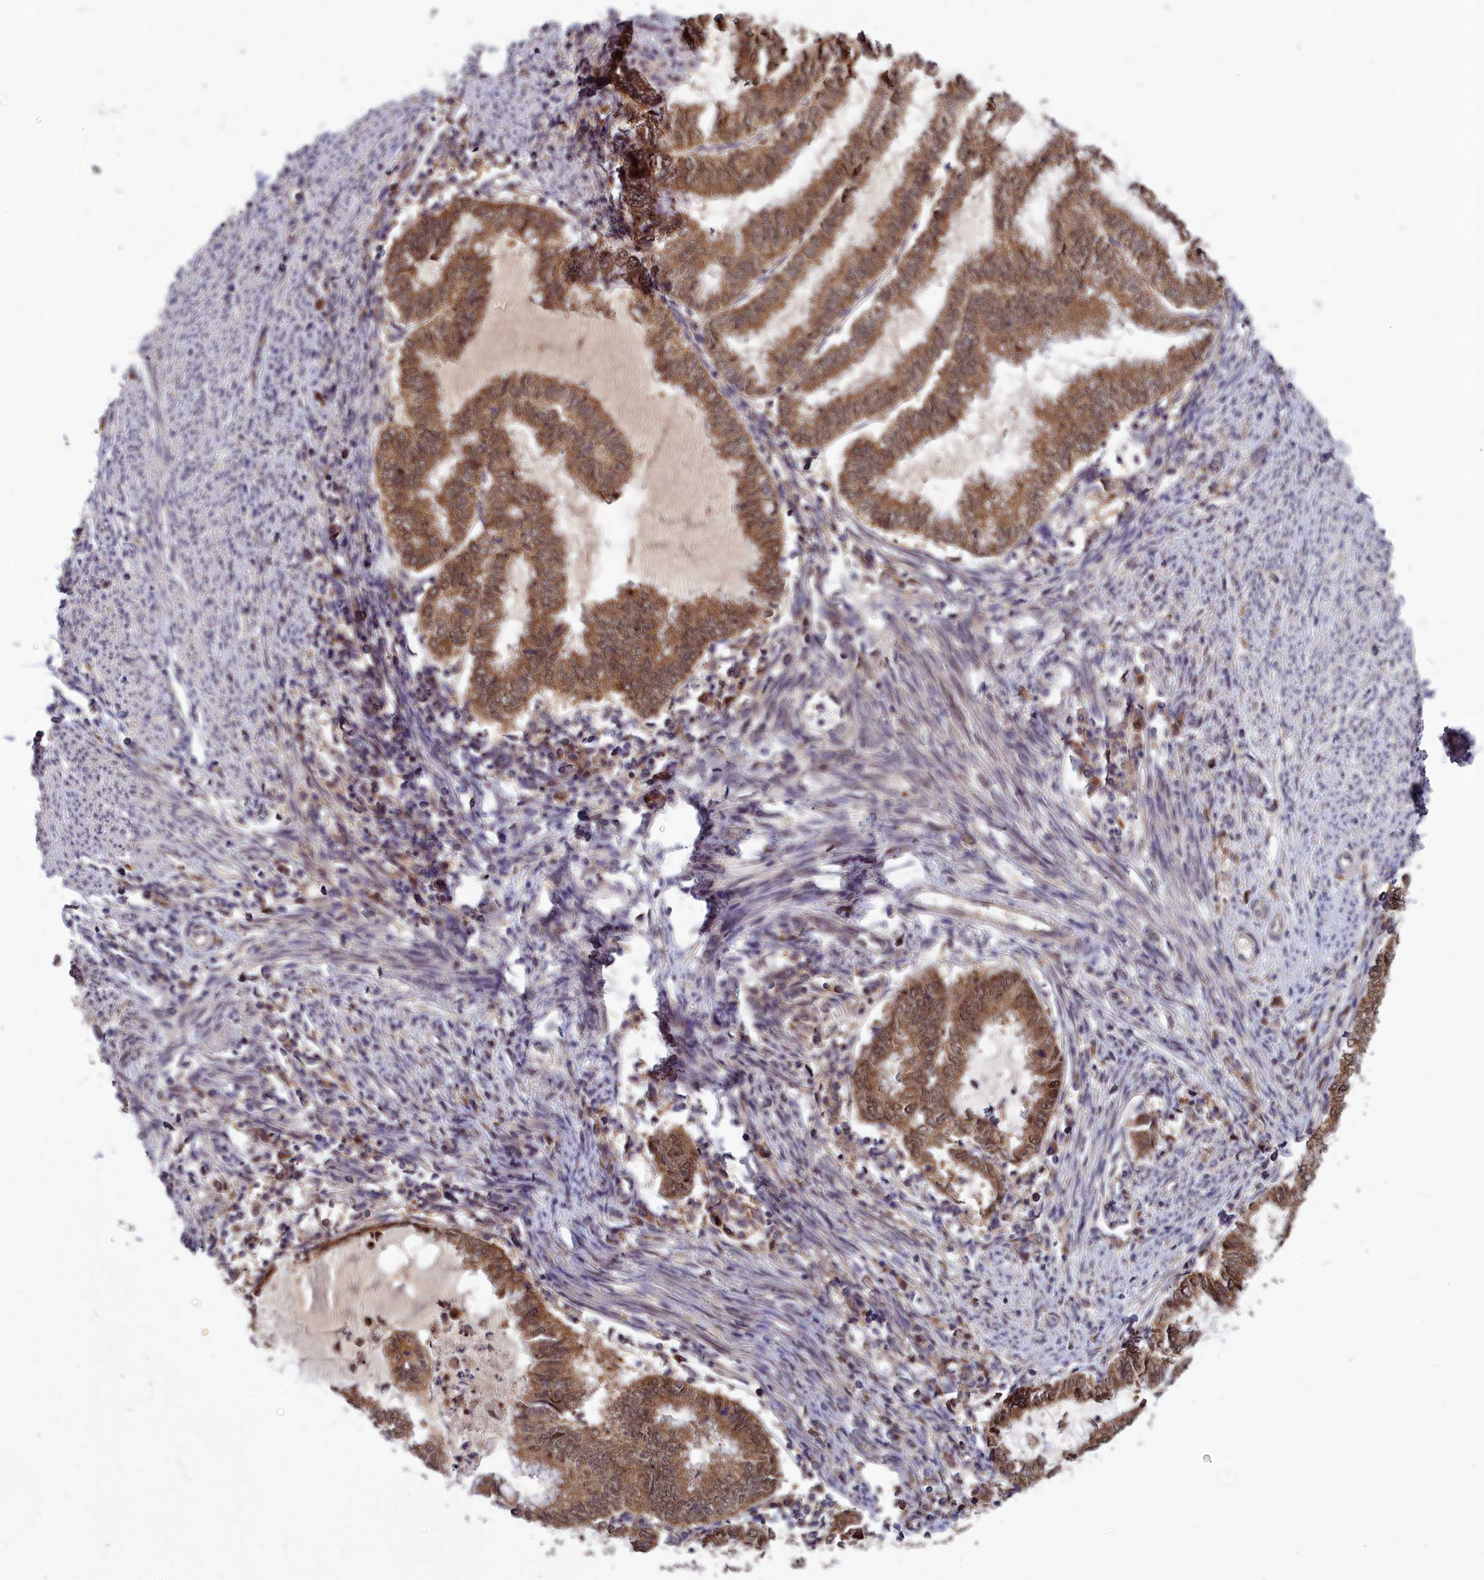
{"staining": {"intensity": "moderate", "quantity": ">75%", "location": "cytoplasmic/membranous,nuclear"}, "tissue": "endometrial cancer", "cell_type": "Tumor cells", "image_type": "cancer", "snomed": [{"axis": "morphology", "description": "Adenocarcinoma, NOS"}, {"axis": "topography", "description": "Endometrium"}], "caption": "A high-resolution micrograph shows IHC staining of adenocarcinoma (endometrial), which shows moderate cytoplasmic/membranous and nuclear positivity in about >75% of tumor cells. (Stains: DAB in brown, nuclei in blue, Microscopy: brightfield microscopy at high magnification).", "gene": "CCDC15", "patient": {"sex": "female", "age": 79}}